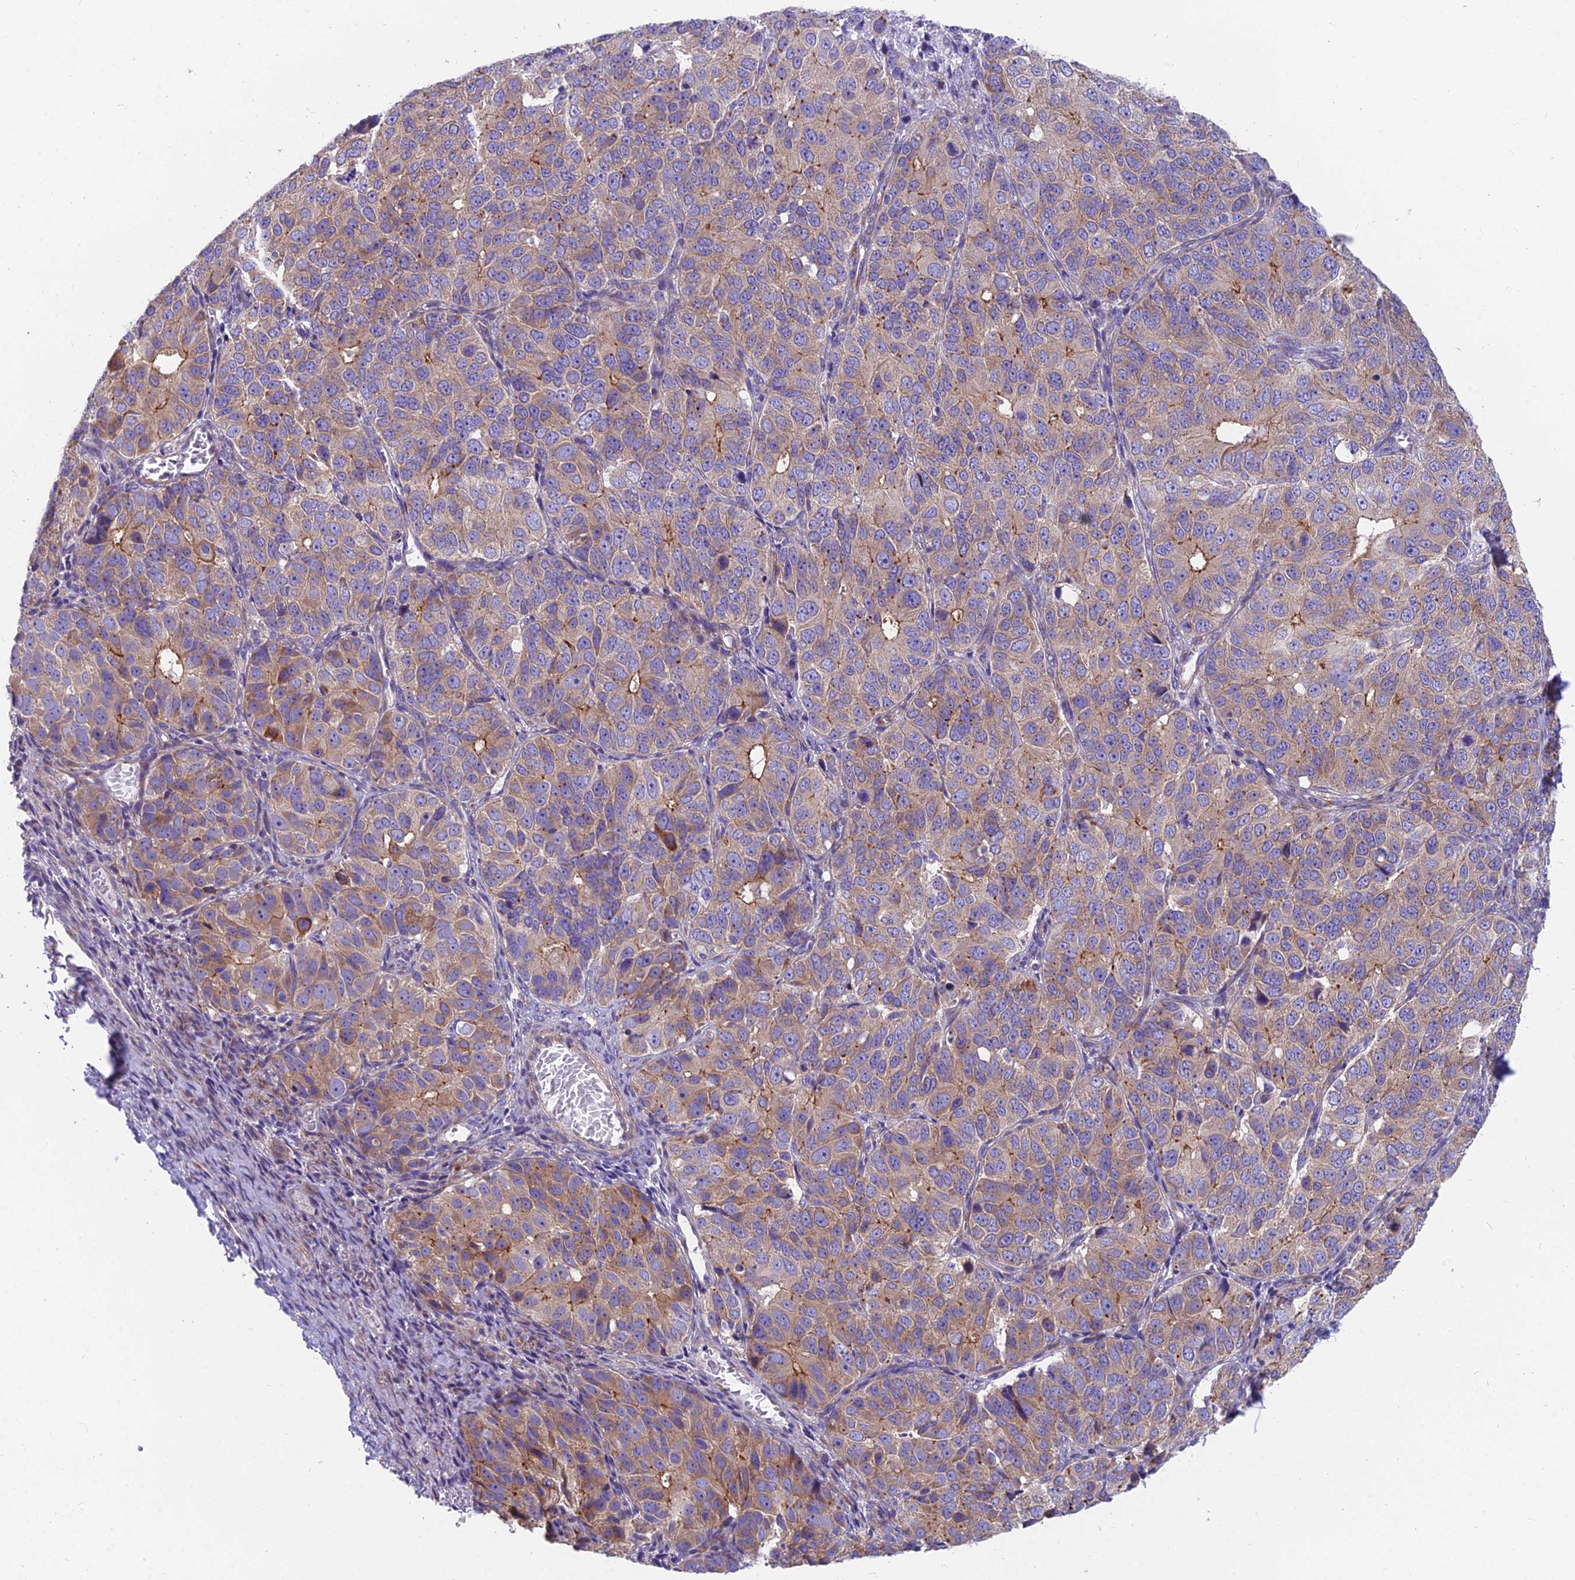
{"staining": {"intensity": "moderate", "quantity": "<25%", "location": "cytoplasmic/membranous"}, "tissue": "ovarian cancer", "cell_type": "Tumor cells", "image_type": "cancer", "snomed": [{"axis": "morphology", "description": "Carcinoma, endometroid"}, {"axis": "topography", "description": "Ovary"}], "caption": "Brown immunohistochemical staining in ovarian cancer exhibits moderate cytoplasmic/membranous expression in about <25% of tumor cells. Nuclei are stained in blue.", "gene": "MVB12A", "patient": {"sex": "female", "age": 51}}